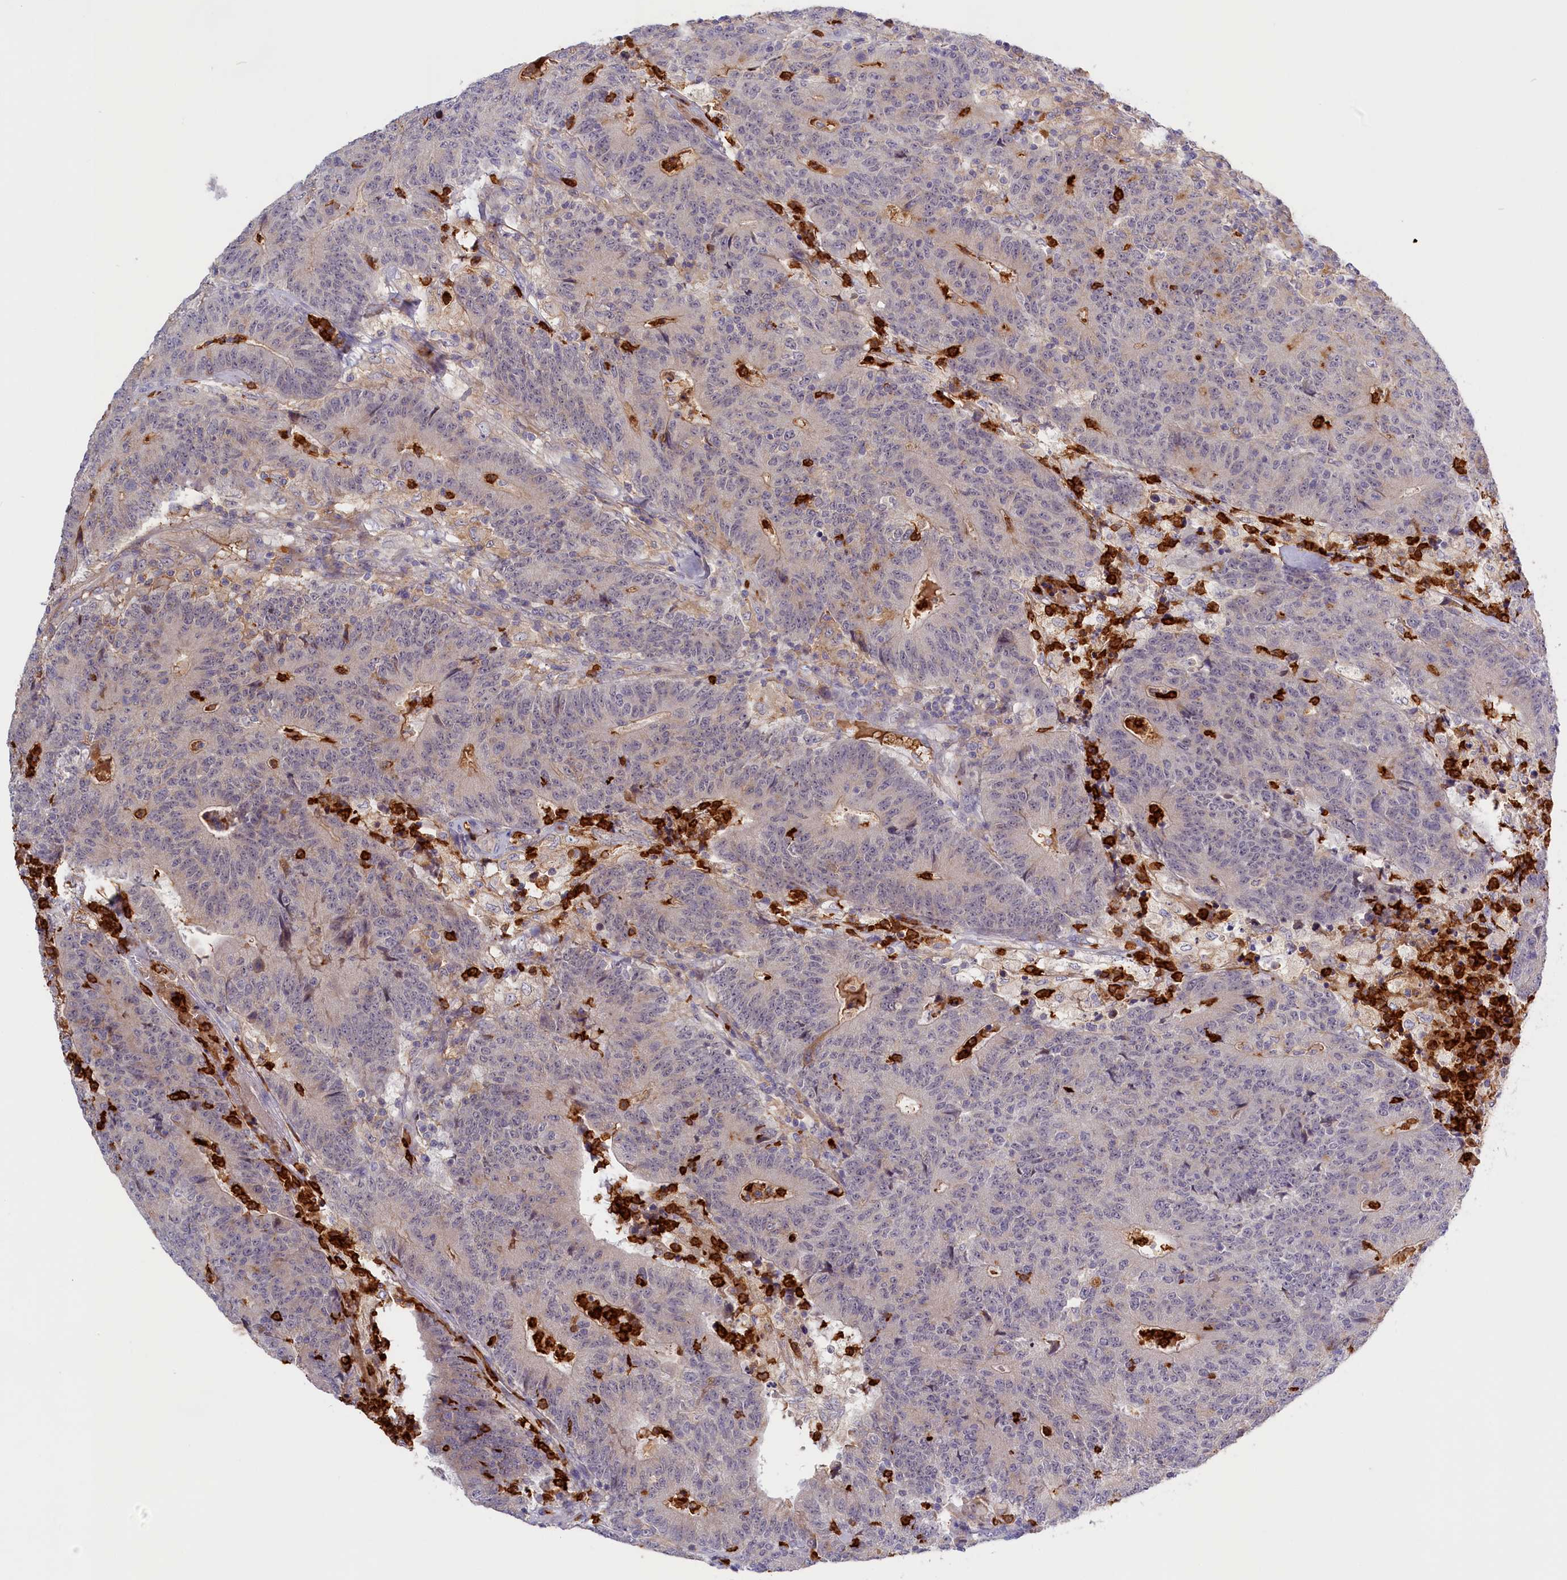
{"staining": {"intensity": "weak", "quantity": "<25%", "location": "cytoplasmic/membranous"}, "tissue": "colorectal cancer", "cell_type": "Tumor cells", "image_type": "cancer", "snomed": [{"axis": "morphology", "description": "Adenocarcinoma, NOS"}, {"axis": "topography", "description": "Colon"}], "caption": "Immunohistochemical staining of colorectal cancer (adenocarcinoma) exhibits no significant staining in tumor cells. The staining is performed using DAB brown chromogen with nuclei counter-stained in using hematoxylin.", "gene": "ADGRD1", "patient": {"sex": "female", "age": 75}}